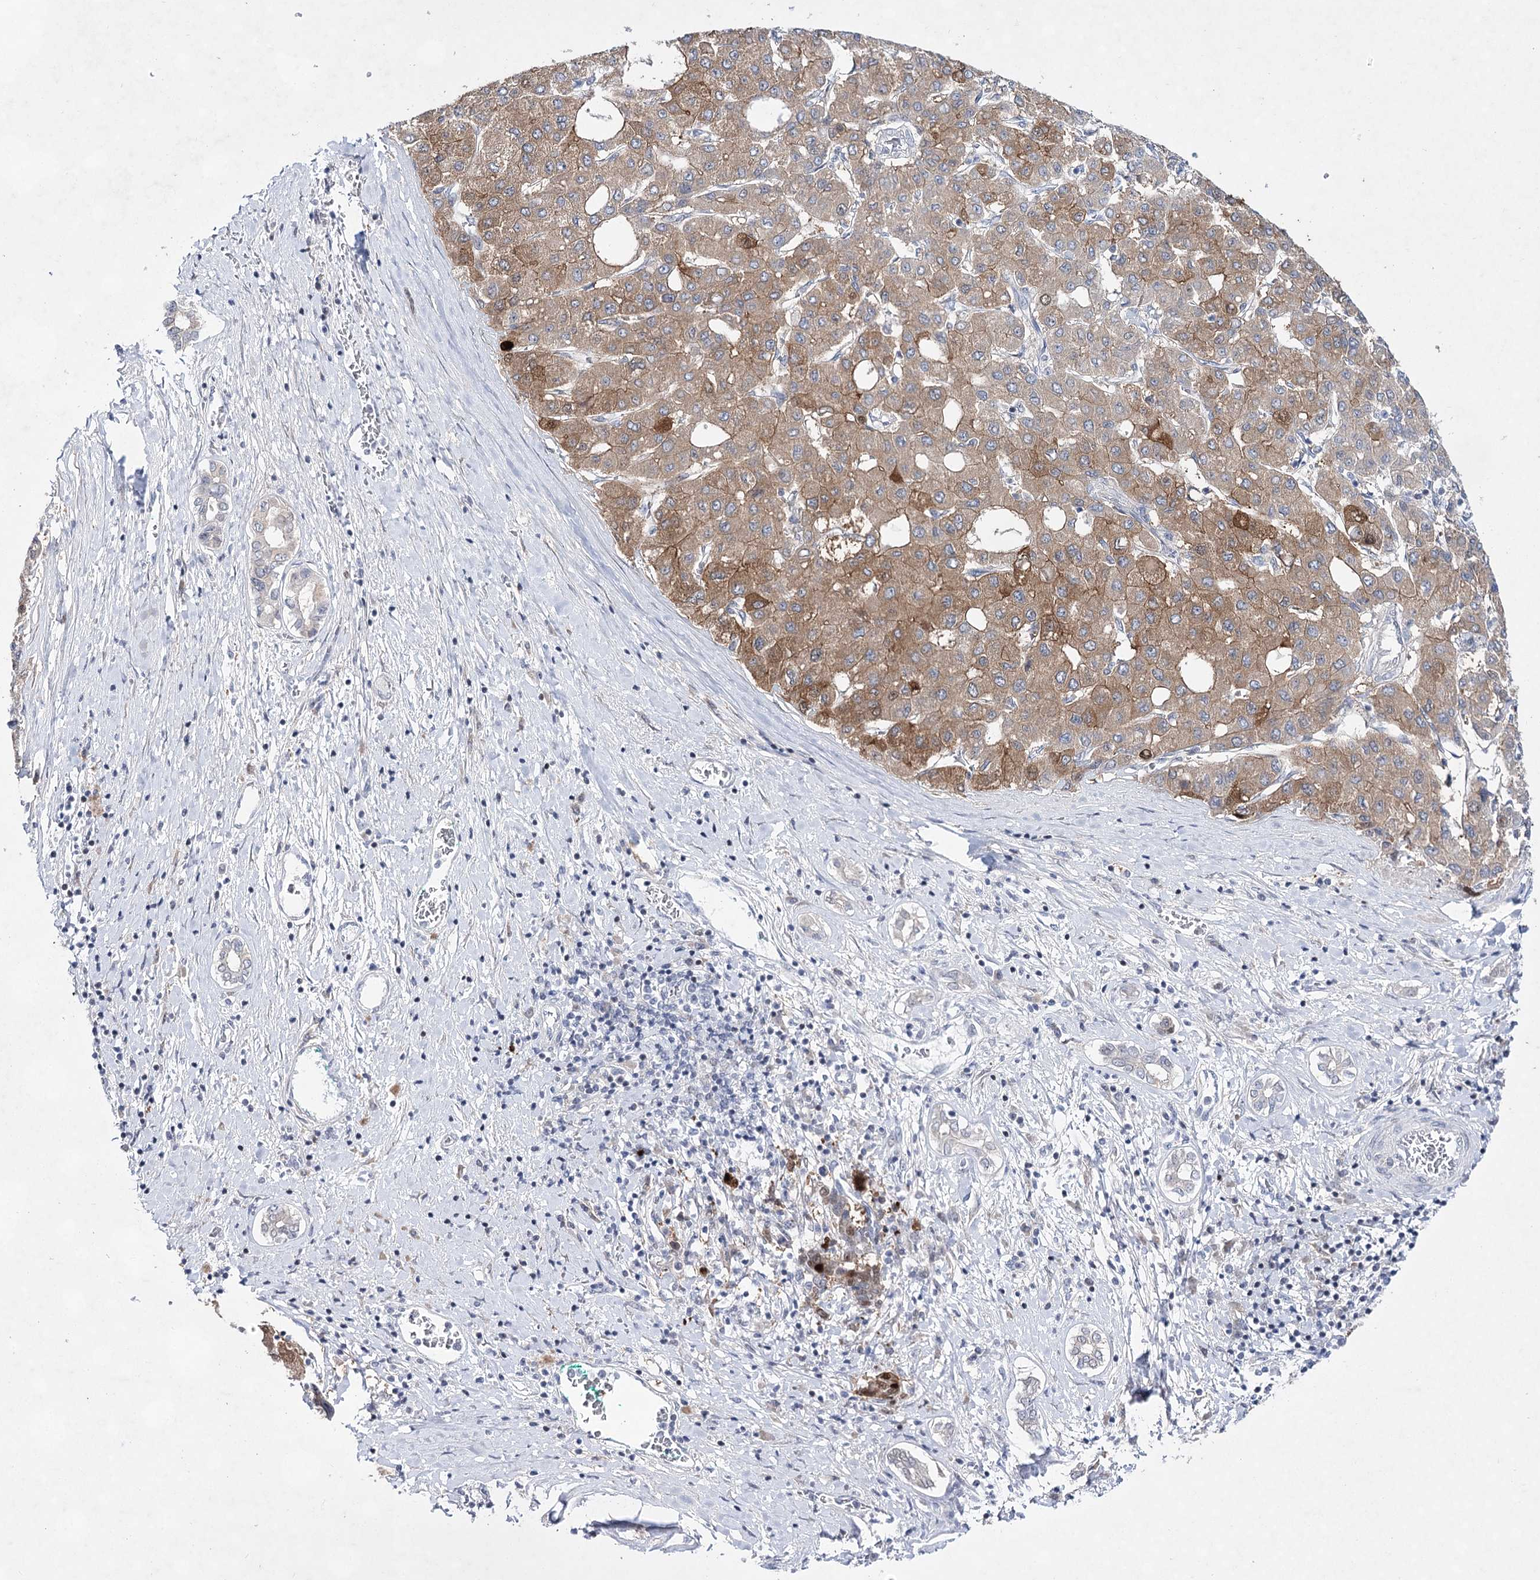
{"staining": {"intensity": "moderate", "quantity": ">75%", "location": "cytoplasmic/membranous"}, "tissue": "liver cancer", "cell_type": "Tumor cells", "image_type": "cancer", "snomed": [{"axis": "morphology", "description": "Carcinoma, Hepatocellular, NOS"}, {"axis": "topography", "description": "Liver"}], "caption": "Liver cancer (hepatocellular carcinoma) stained for a protein (brown) shows moderate cytoplasmic/membranous positive expression in about >75% of tumor cells.", "gene": "UGDH", "patient": {"sex": "male", "age": 65}}